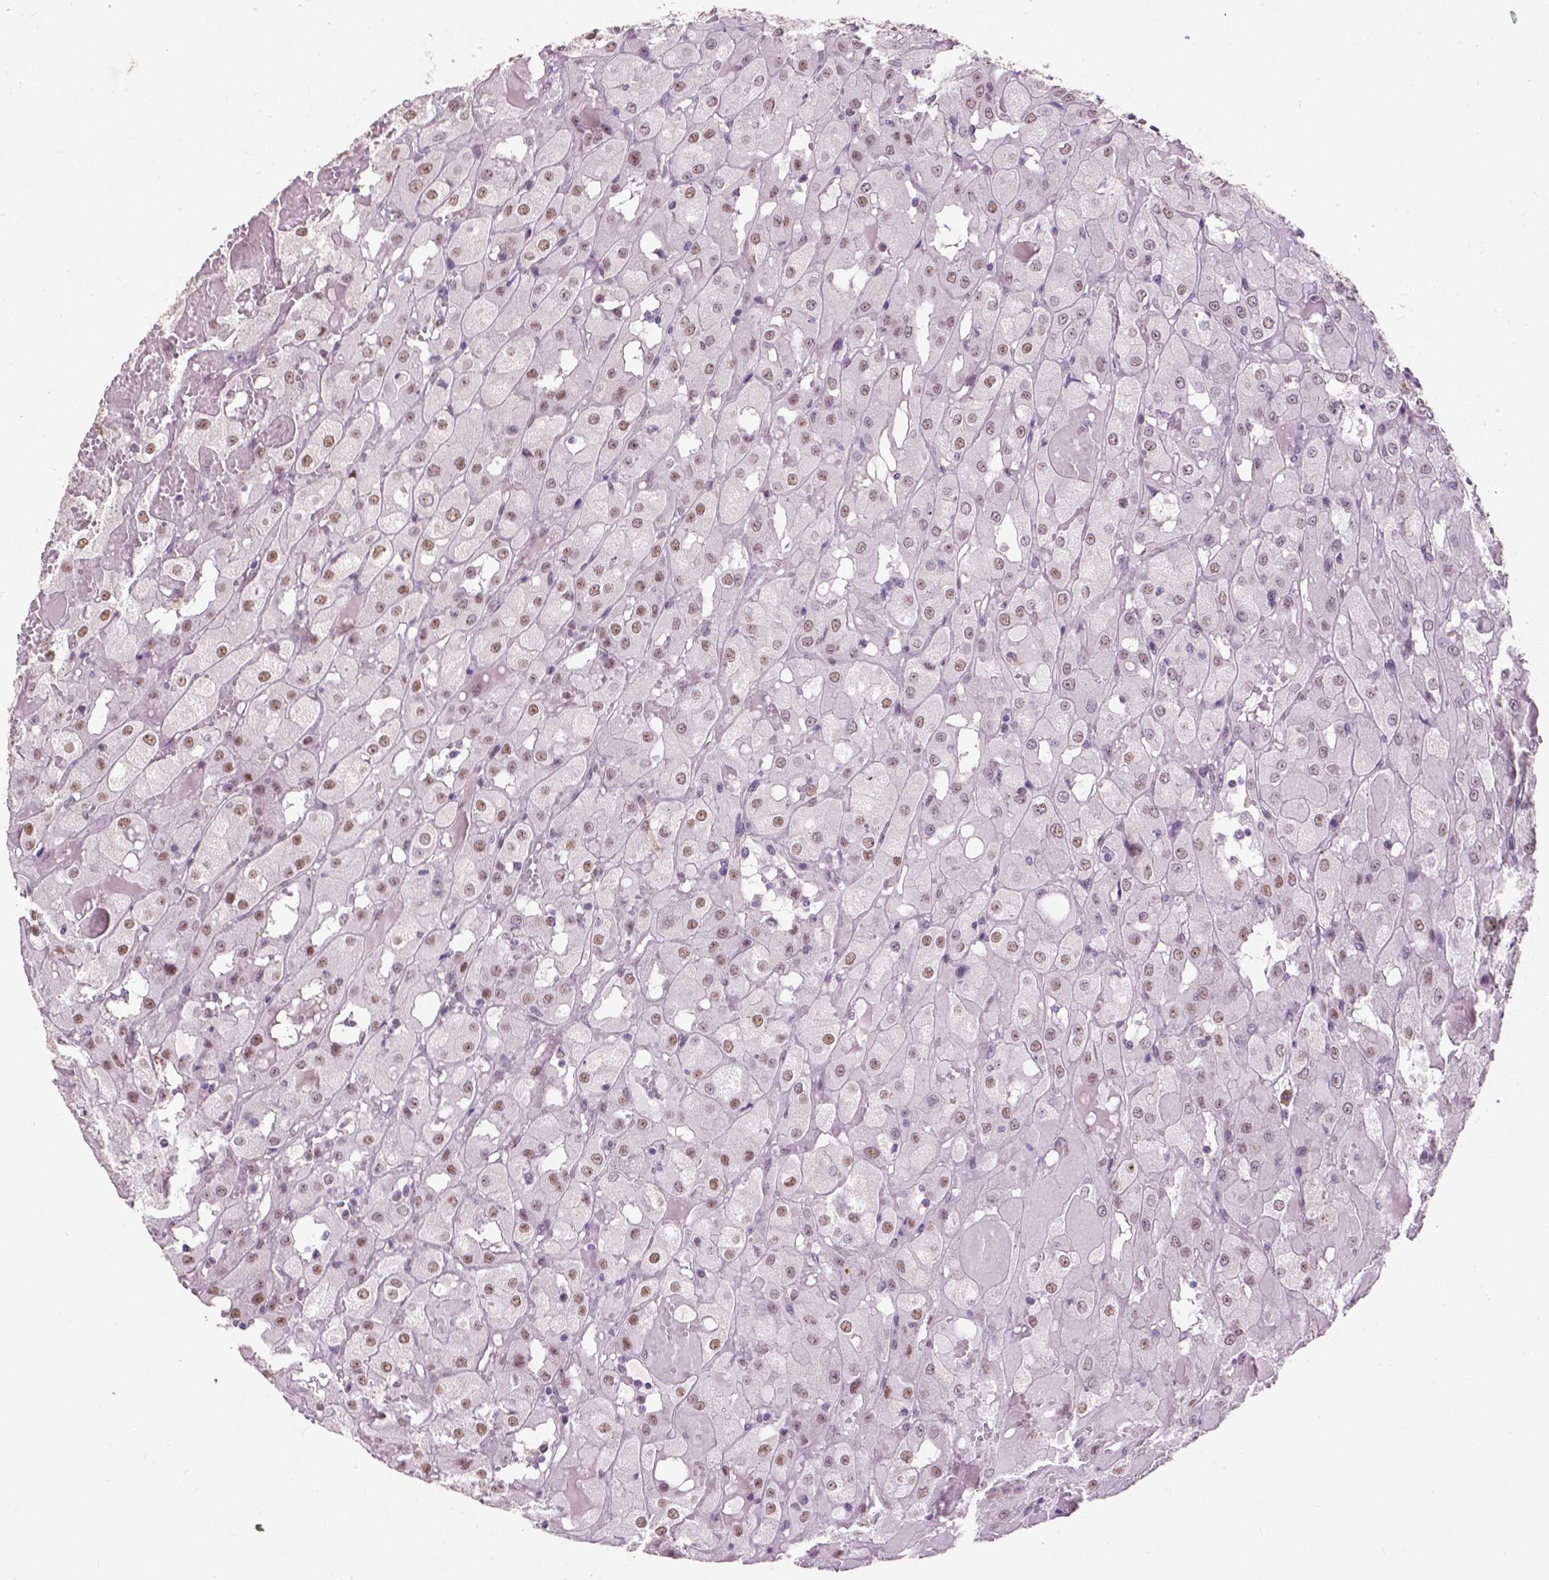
{"staining": {"intensity": "weak", "quantity": "25%-75%", "location": "nuclear"}, "tissue": "renal cancer", "cell_type": "Tumor cells", "image_type": "cancer", "snomed": [{"axis": "morphology", "description": "Adenocarcinoma, NOS"}, {"axis": "topography", "description": "Kidney"}], "caption": "Renal cancer (adenocarcinoma) tissue shows weak nuclear staining in approximately 25%-75% of tumor cells, visualized by immunohistochemistry. The protein is stained brown, and the nuclei are stained in blue (DAB (3,3'-diaminobenzidine) IHC with brightfield microscopy, high magnification).", "gene": "COIL", "patient": {"sex": "male", "age": 72}}